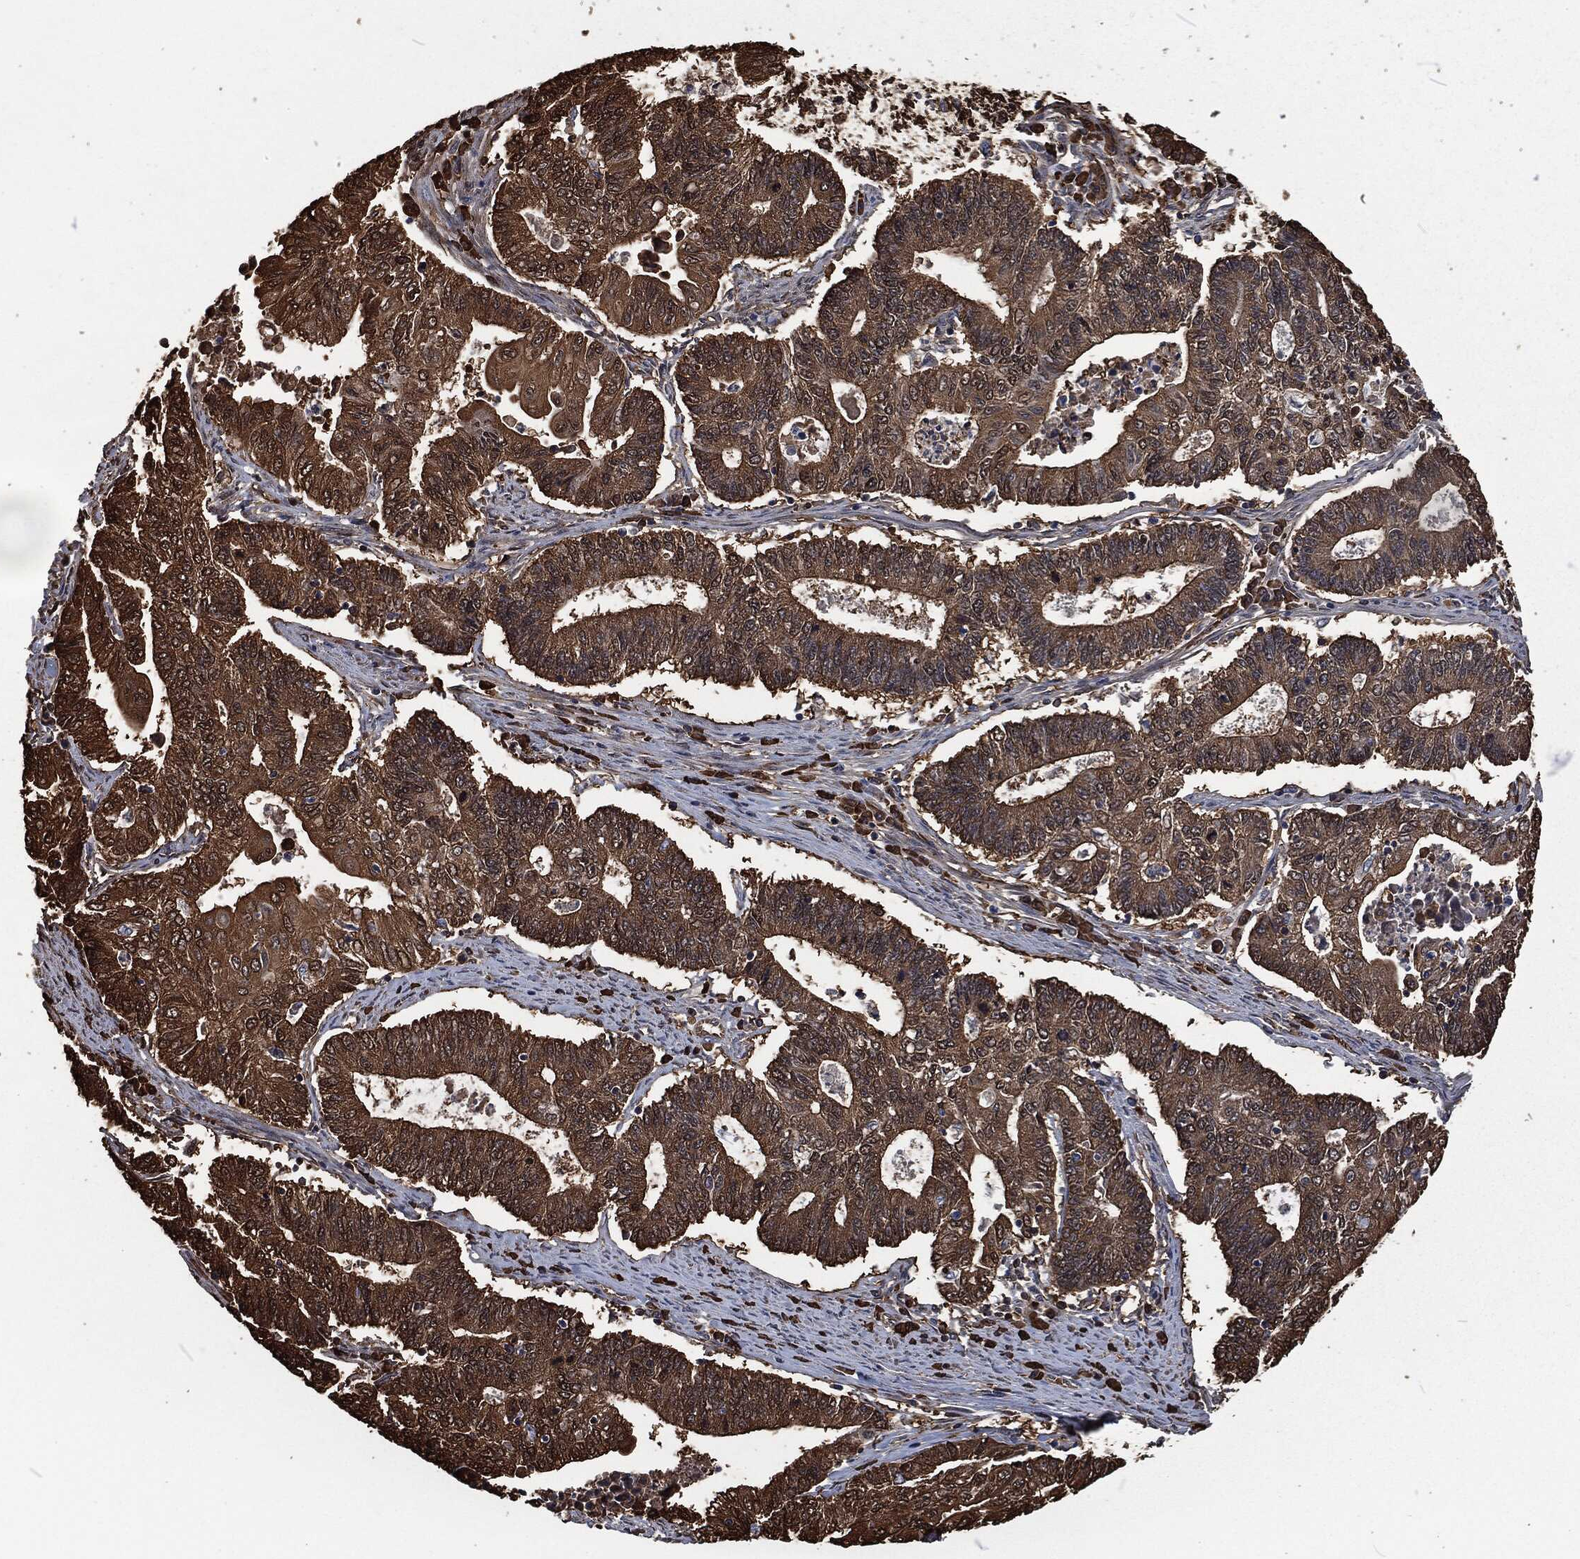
{"staining": {"intensity": "strong", "quantity": ">75%", "location": "cytoplasmic/membranous"}, "tissue": "endometrial cancer", "cell_type": "Tumor cells", "image_type": "cancer", "snomed": [{"axis": "morphology", "description": "Adenocarcinoma, NOS"}, {"axis": "topography", "description": "Uterus"}, {"axis": "topography", "description": "Endometrium"}], "caption": "There is high levels of strong cytoplasmic/membranous expression in tumor cells of endometrial cancer, as demonstrated by immunohistochemical staining (brown color).", "gene": "PRDX4", "patient": {"sex": "female", "age": 54}}